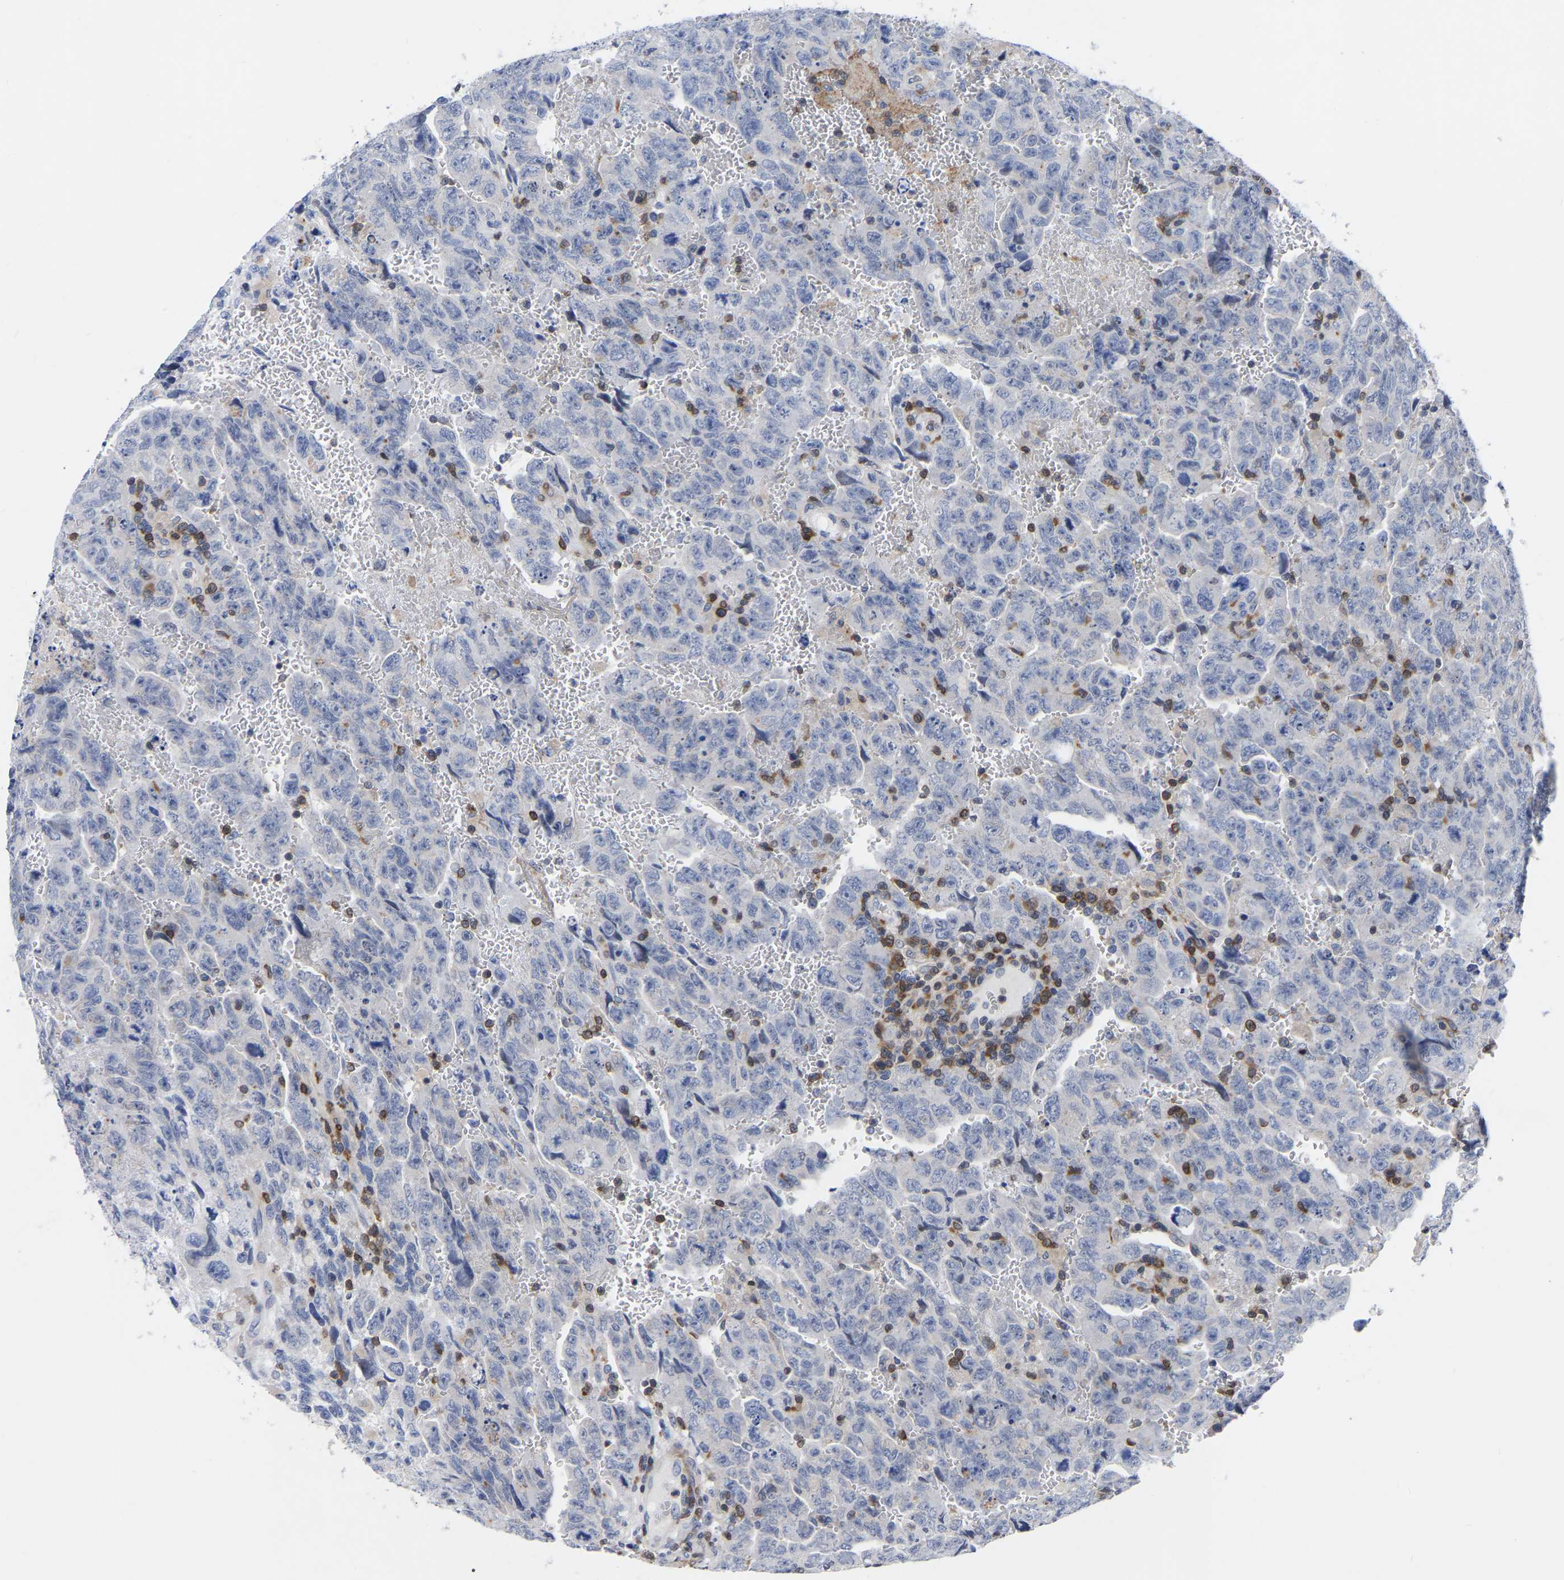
{"staining": {"intensity": "negative", "quantity": "none", "location": "none"}, "tissue": "testis cancer", "cell_type": "Tumor cells", "image_type": "cancer", "snomed": [{"axis": "morphology", "description": "Carcinoma, Embryonal, NOS"}, {"axis": "topography", "description": "Testis"}], "caption": "A histopathology image of human testis cancer (embryonal carcinoma) is negative for staining in tumor cells.", "gene": "PTPN7", "patient": {"sex": "male", "age": 28}}